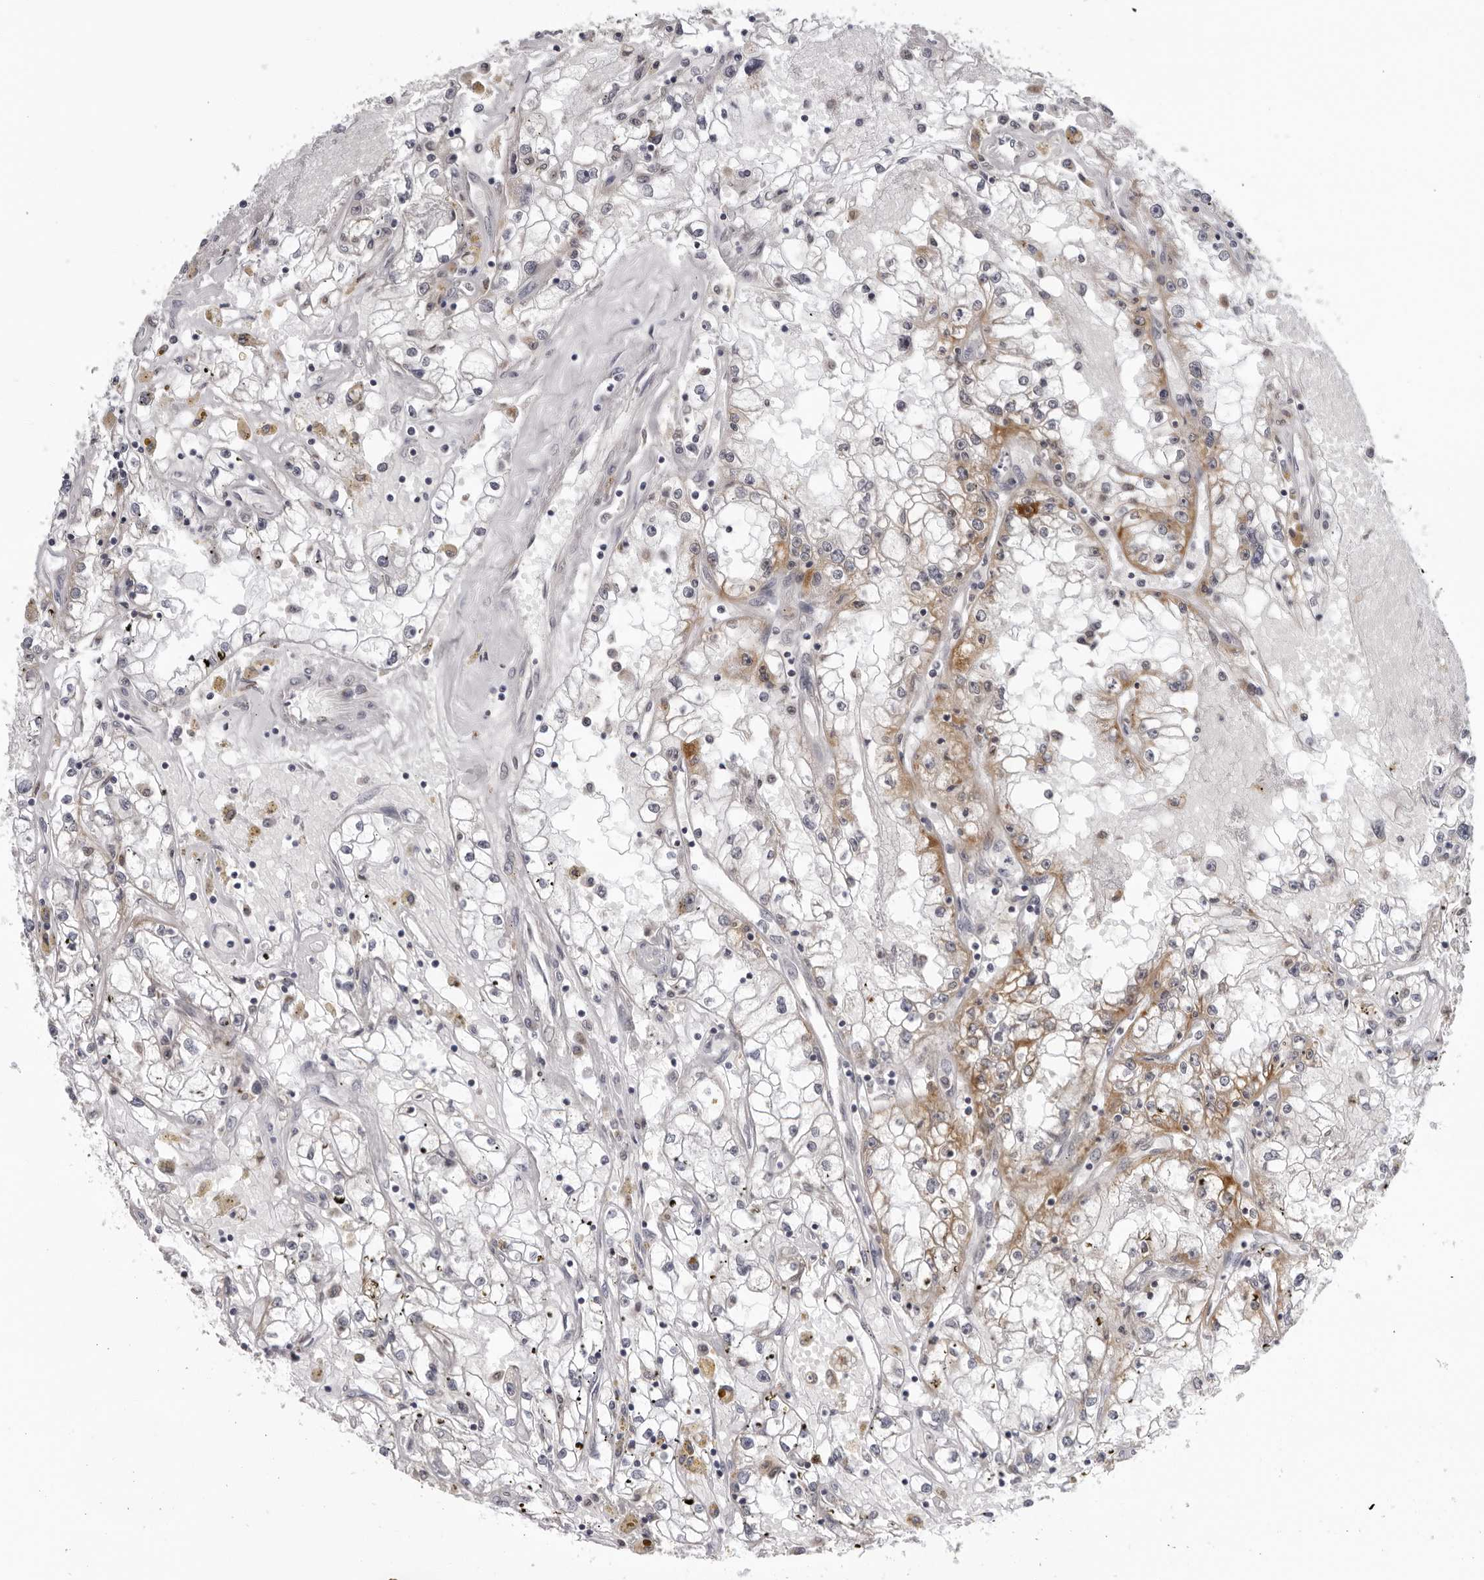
{"staining": {"intensity": "moderate", "quantity": "25%-75%", "location": "cytoplasmic/membranous"}, "tissue": "renal cancer", "cell_type": "Tumor cells", "image_type": "cancer", "snomed": [{"axis": "morphology", "description": "Adenocarcinoma, NOS"}, {"axis": "topography", "description": "Kidney"}], "caption": "Tumor cells reveal moderate cytoplasmic/membranous positivity in approximately 25%-75% of cells in renal cancer.", "gene": "CPT2", "patient": {"sex": "male", "age": 56}}